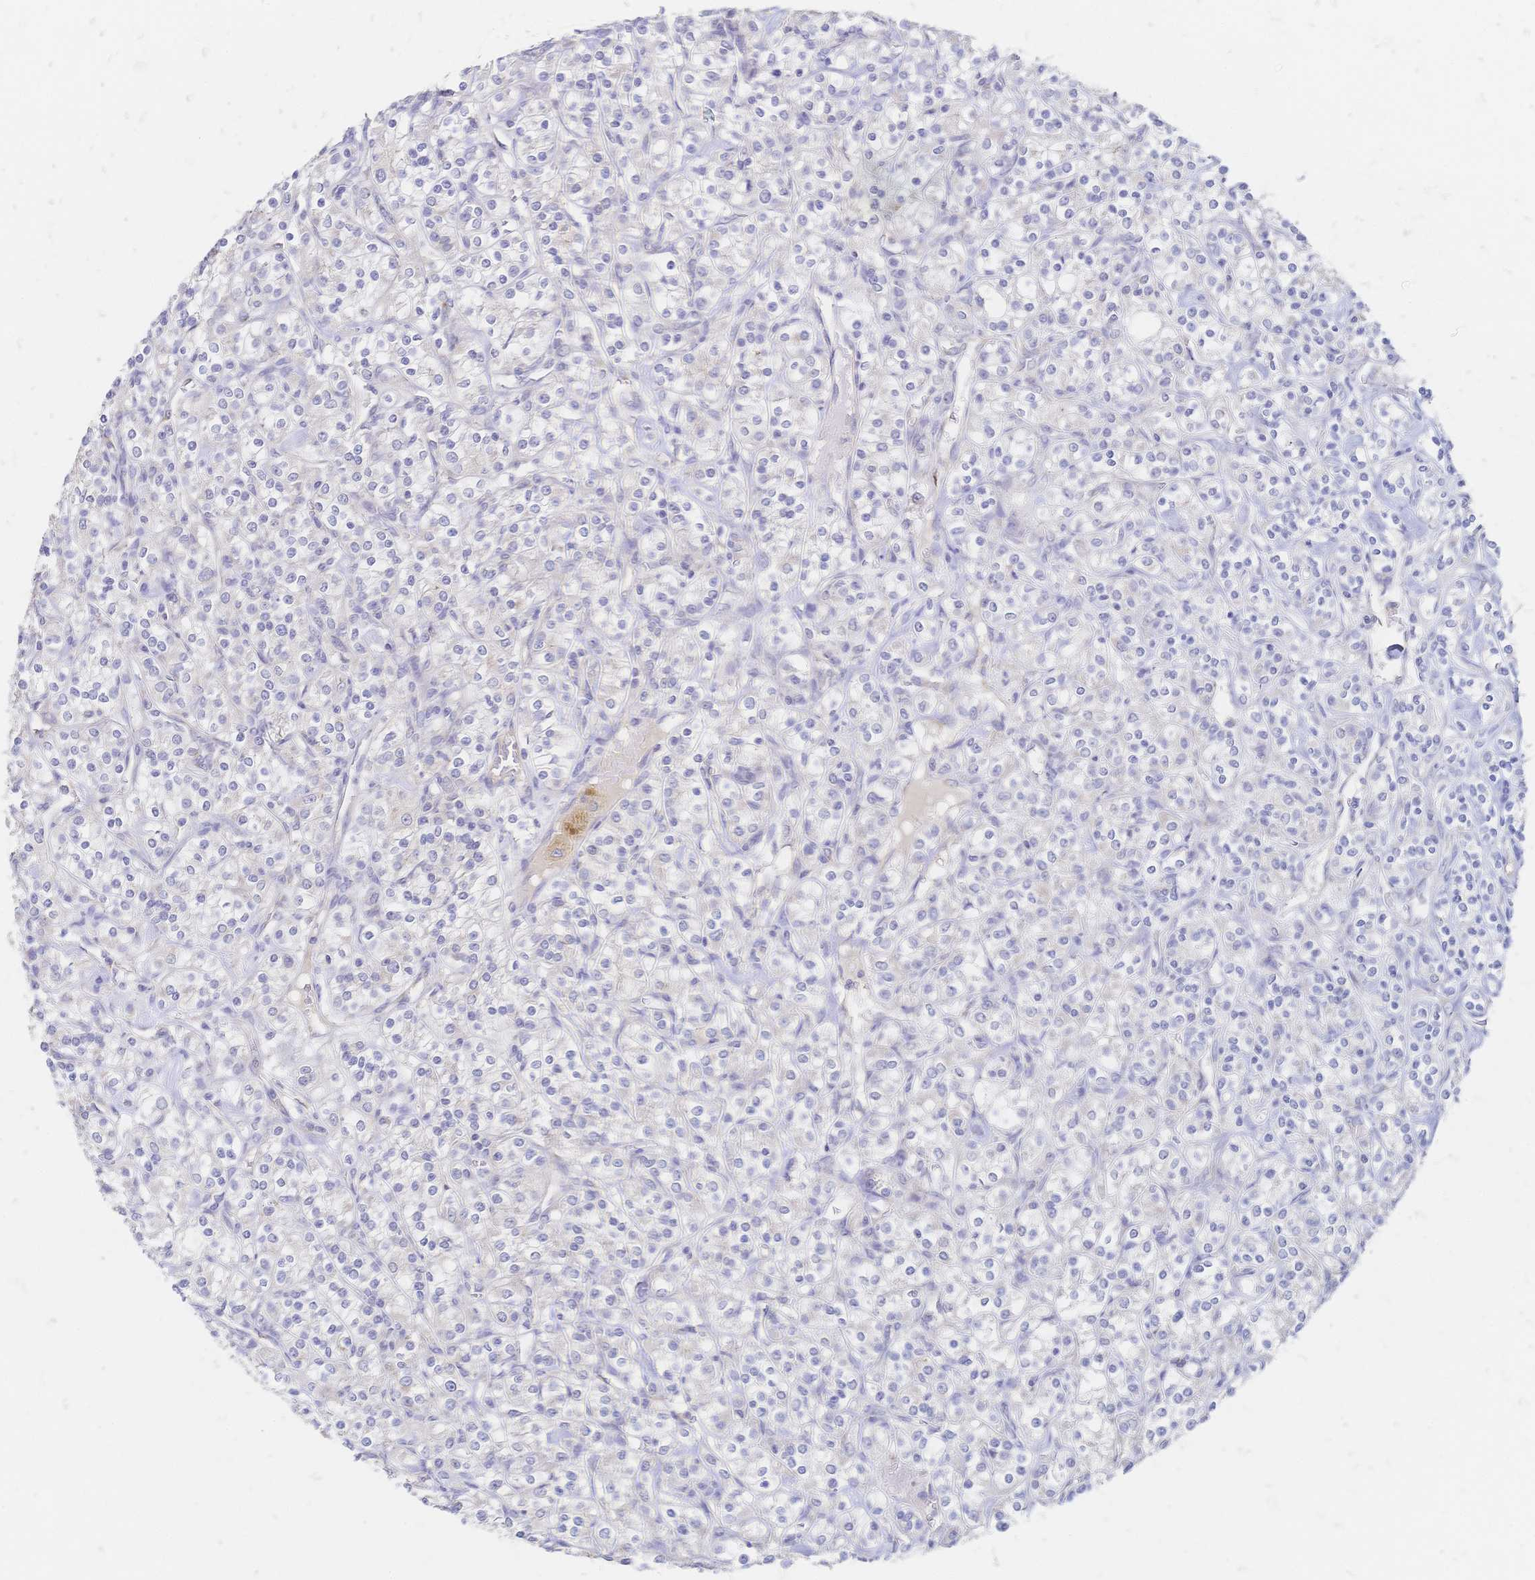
{"staining": {"intensity": "negative", "quantity": "none", "location": "none"}, "tissue": "renal cancer", "cell_type": "Tumor cells", "image_type": "cancer", "snomed": [{"axis": "morphology", "description": "Adenocarcinoma, NOS"}, {"axis": "topography", "description": "Kidney"}], "caption": "Immunohistochemistry (IHC) photomicrograph of human renal cancer (adenocarcinoma) stained for a protein (brown), which displays no positivity in tumor cells.", "gene": "VWC2L", "patient": {"sex": "male", "age": 77}}